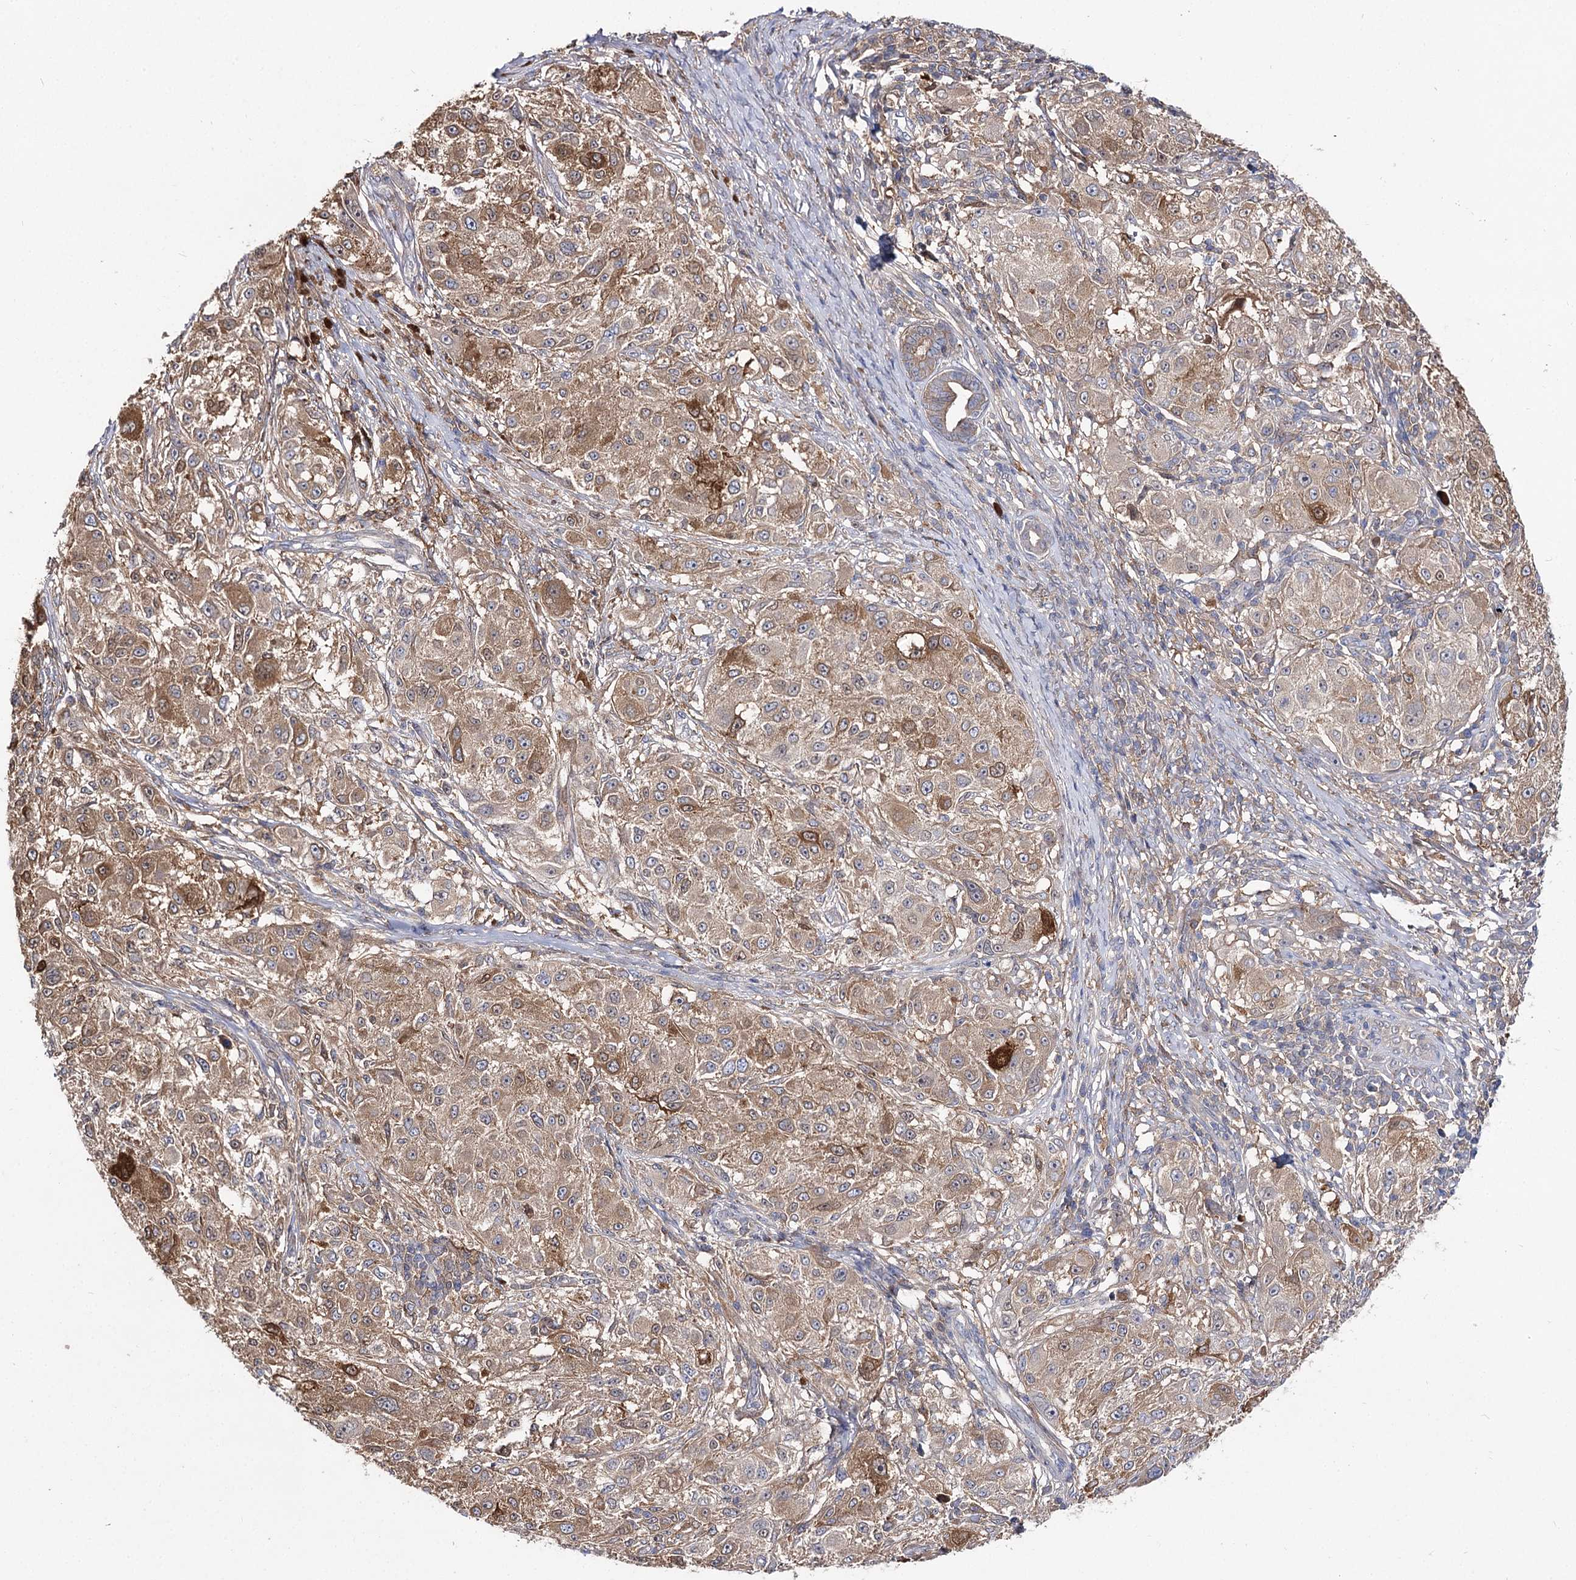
{"staining": {"intensity": "weak", "quantity": ">75%", "location": "cytoplasmic/membranous"}, "tissue": "melanoma", "cell_type": "Tumor cells", "image_type": "cancer", "snomed": [{"axis": "morphology", "description": "Necrosis, NOS"}, {"axis": "morphology", "description": "Malignant melanoma, NOS"}, {"axis": "topography", "description": "Skin"}], "caption": "Human melanoma stained with a protein marker exhibits weak staining in tumor cells.", "gene": "UGP2", "patient": {"sex": "female", "age": 87}}